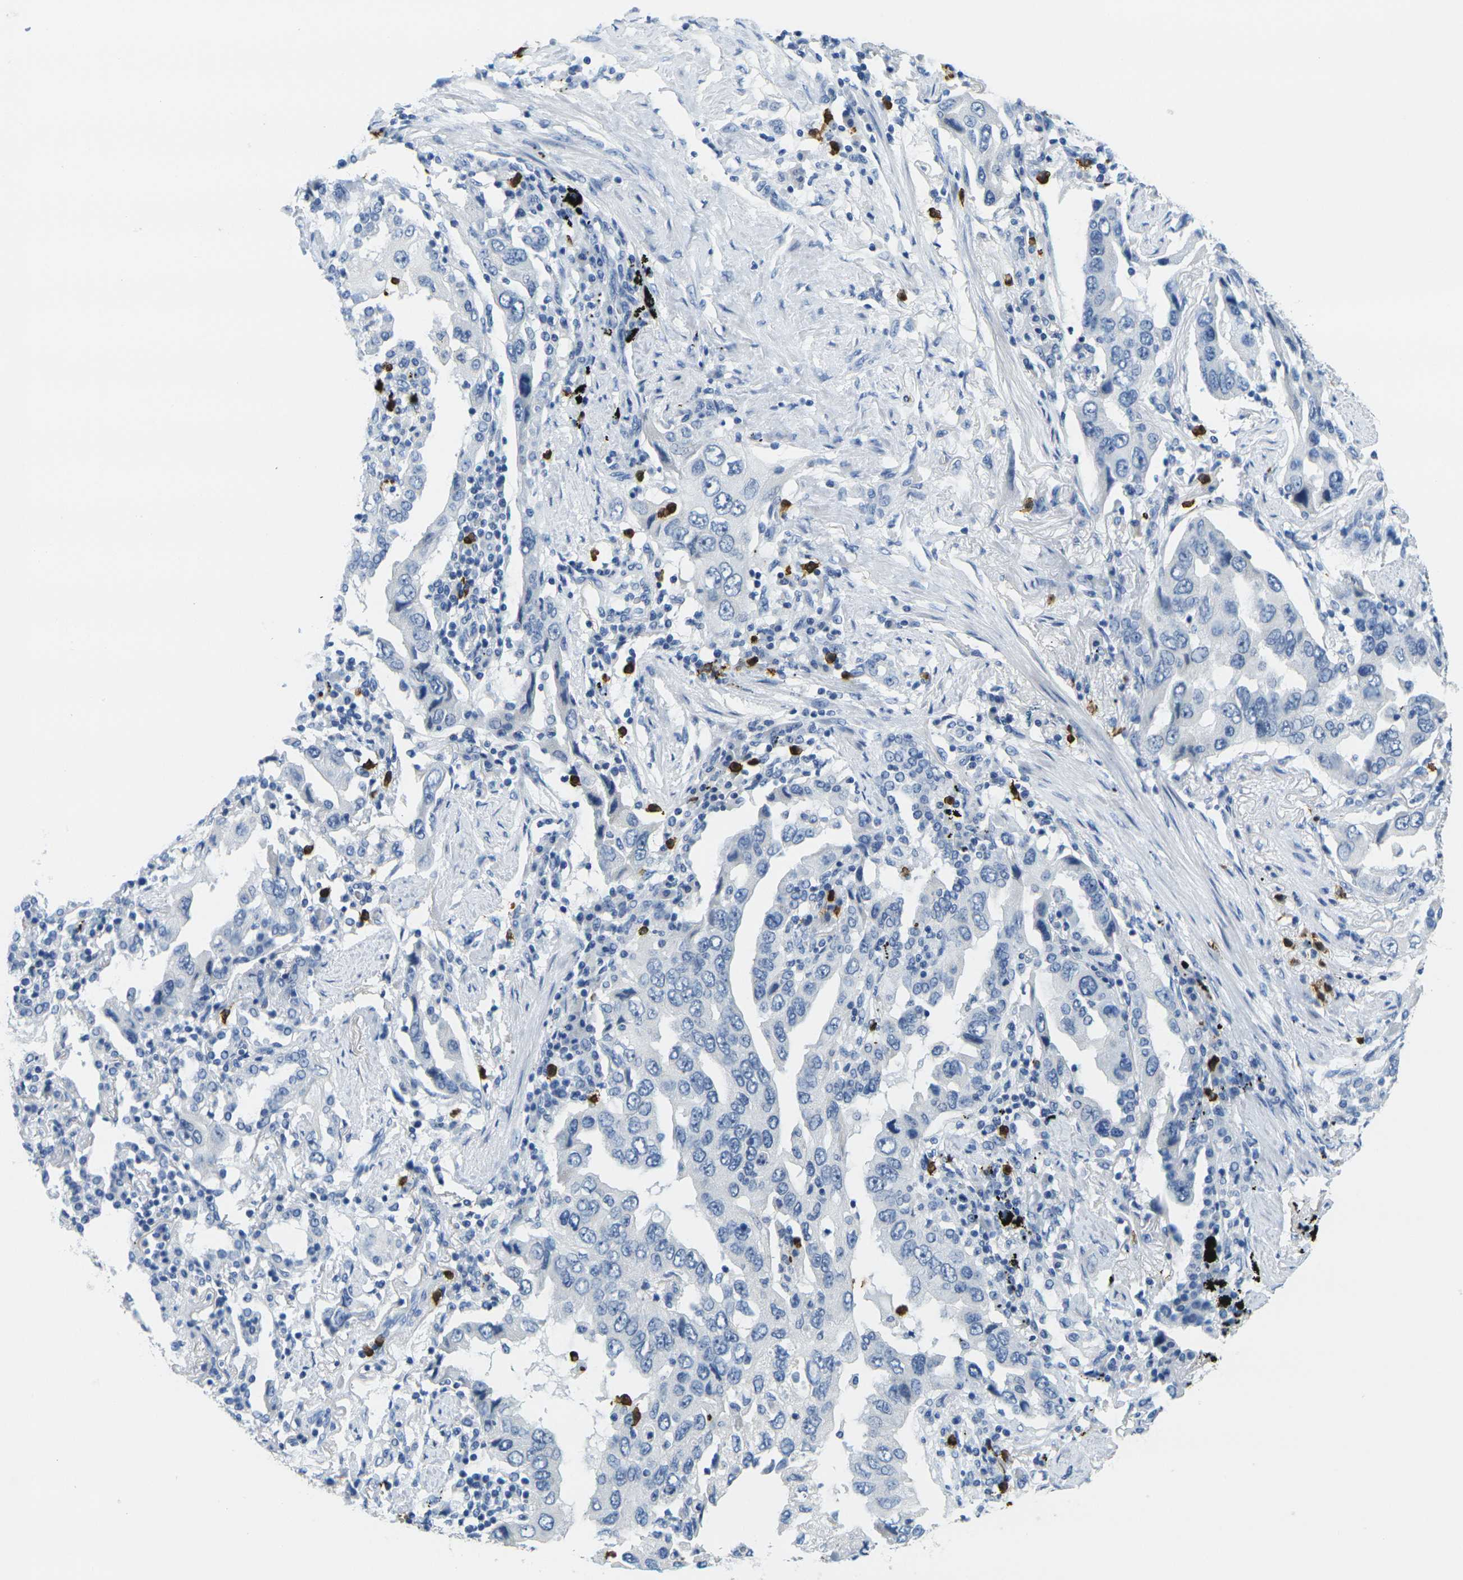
{"staining": {"intensity": "negative", "quantity": "none", "location": "none"}, "tissue": "lung cancer", "cell_type": "Tumor cells", "image_type": "cancer", "snomed": [{"axis": "morphology", "description": "Adenocarcinoma, NOS"}, {"axis": "topography", "description": "Lung"}], "caption": "Tumor cells are negative for protein expression in human adenocarcinoma (lung).", "gene": "GPR15", "patient": {"sex": "female", "age": 65}}